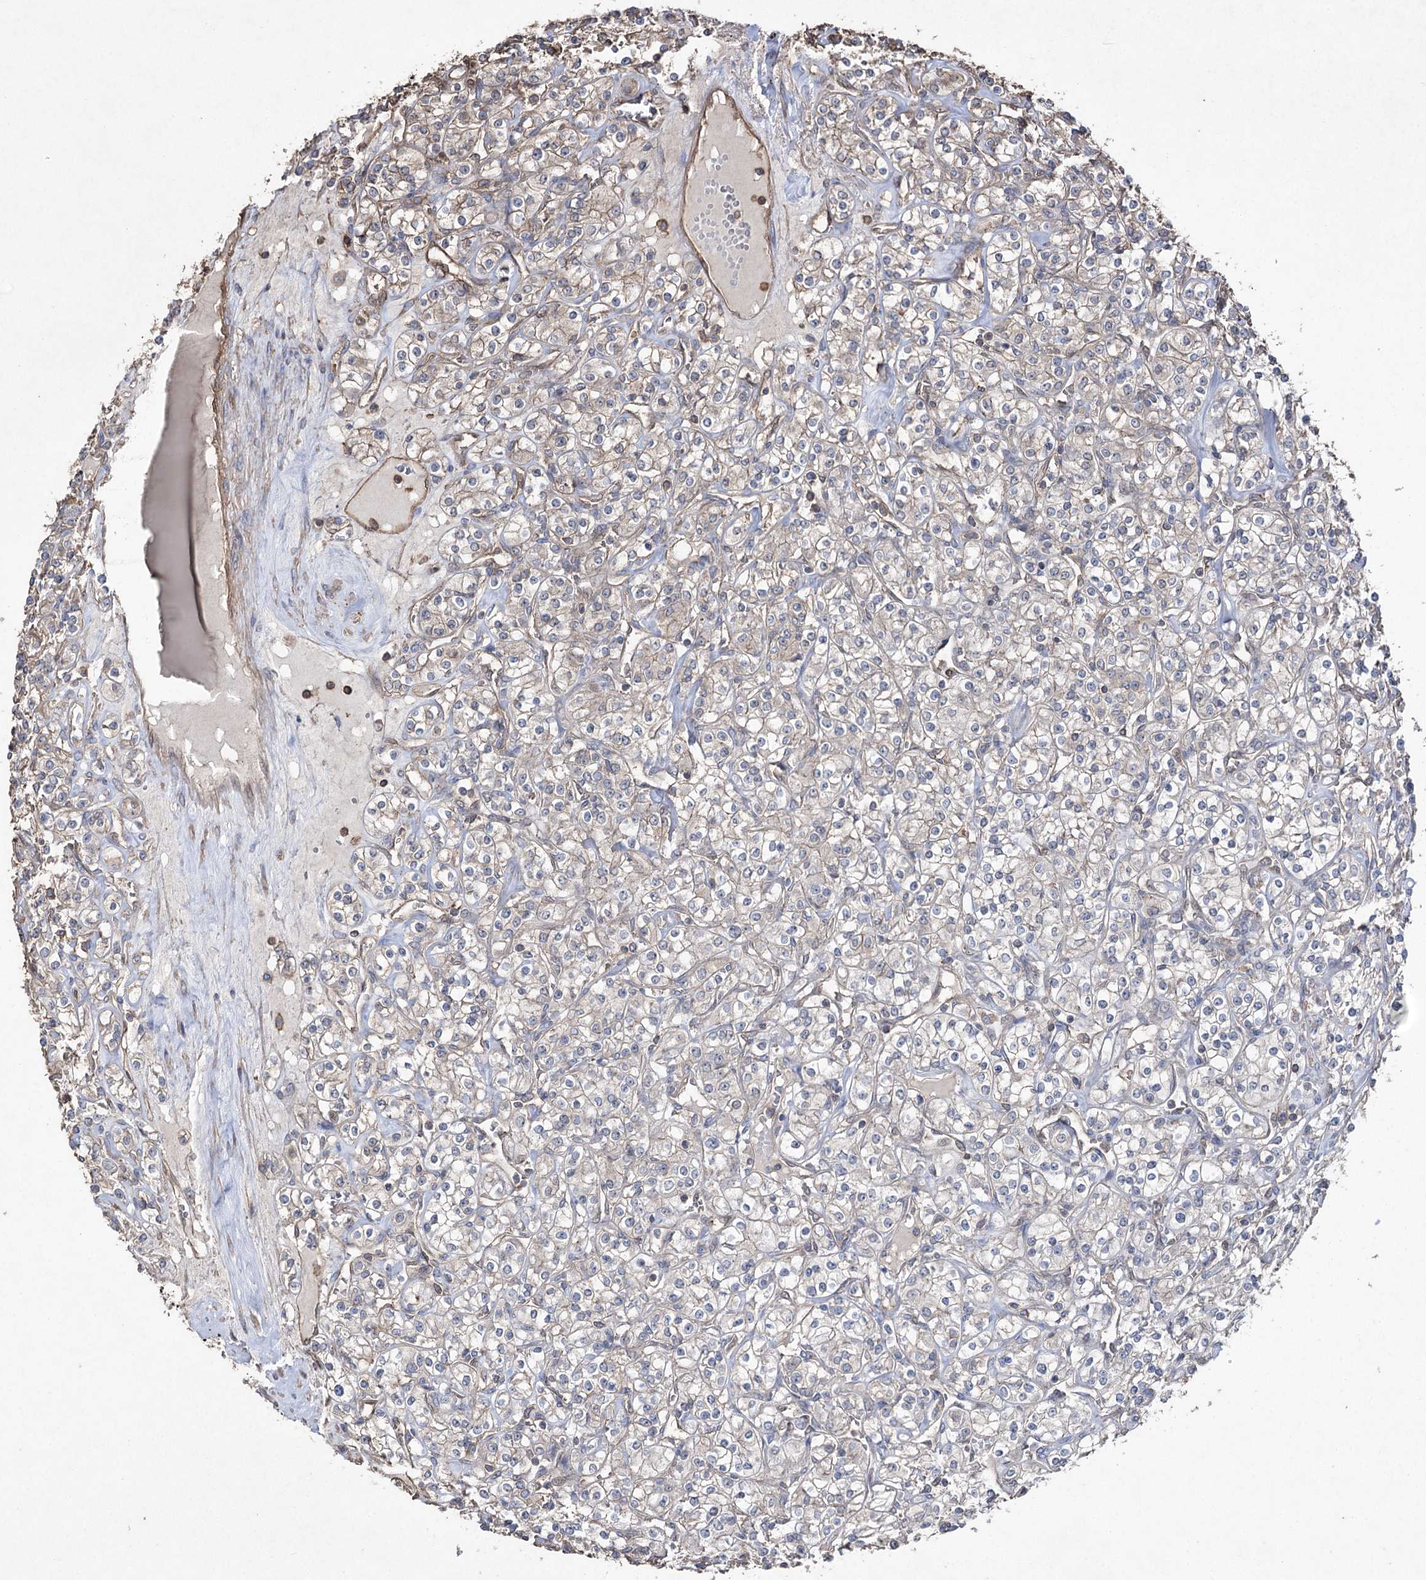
{"staining": {"intensity": "weak", "quantity": "<25%", "location": "cytoplasmic/membranous"}, "tissue": "renal cancer", "cell_type": "Tumor cells", "image_type": "cancer", "snomed": [{"axis": "morphology", "description": "Adenocarcinoma, NOS"}, {"axis": "topography", "description": "Kidney"}], "caption": "Renal cancer was stained to show a protein in brown. There is no significant staining in tumor cells.", "gene": "FAM13B", "patient": {"sex": "male", "age": 77}}